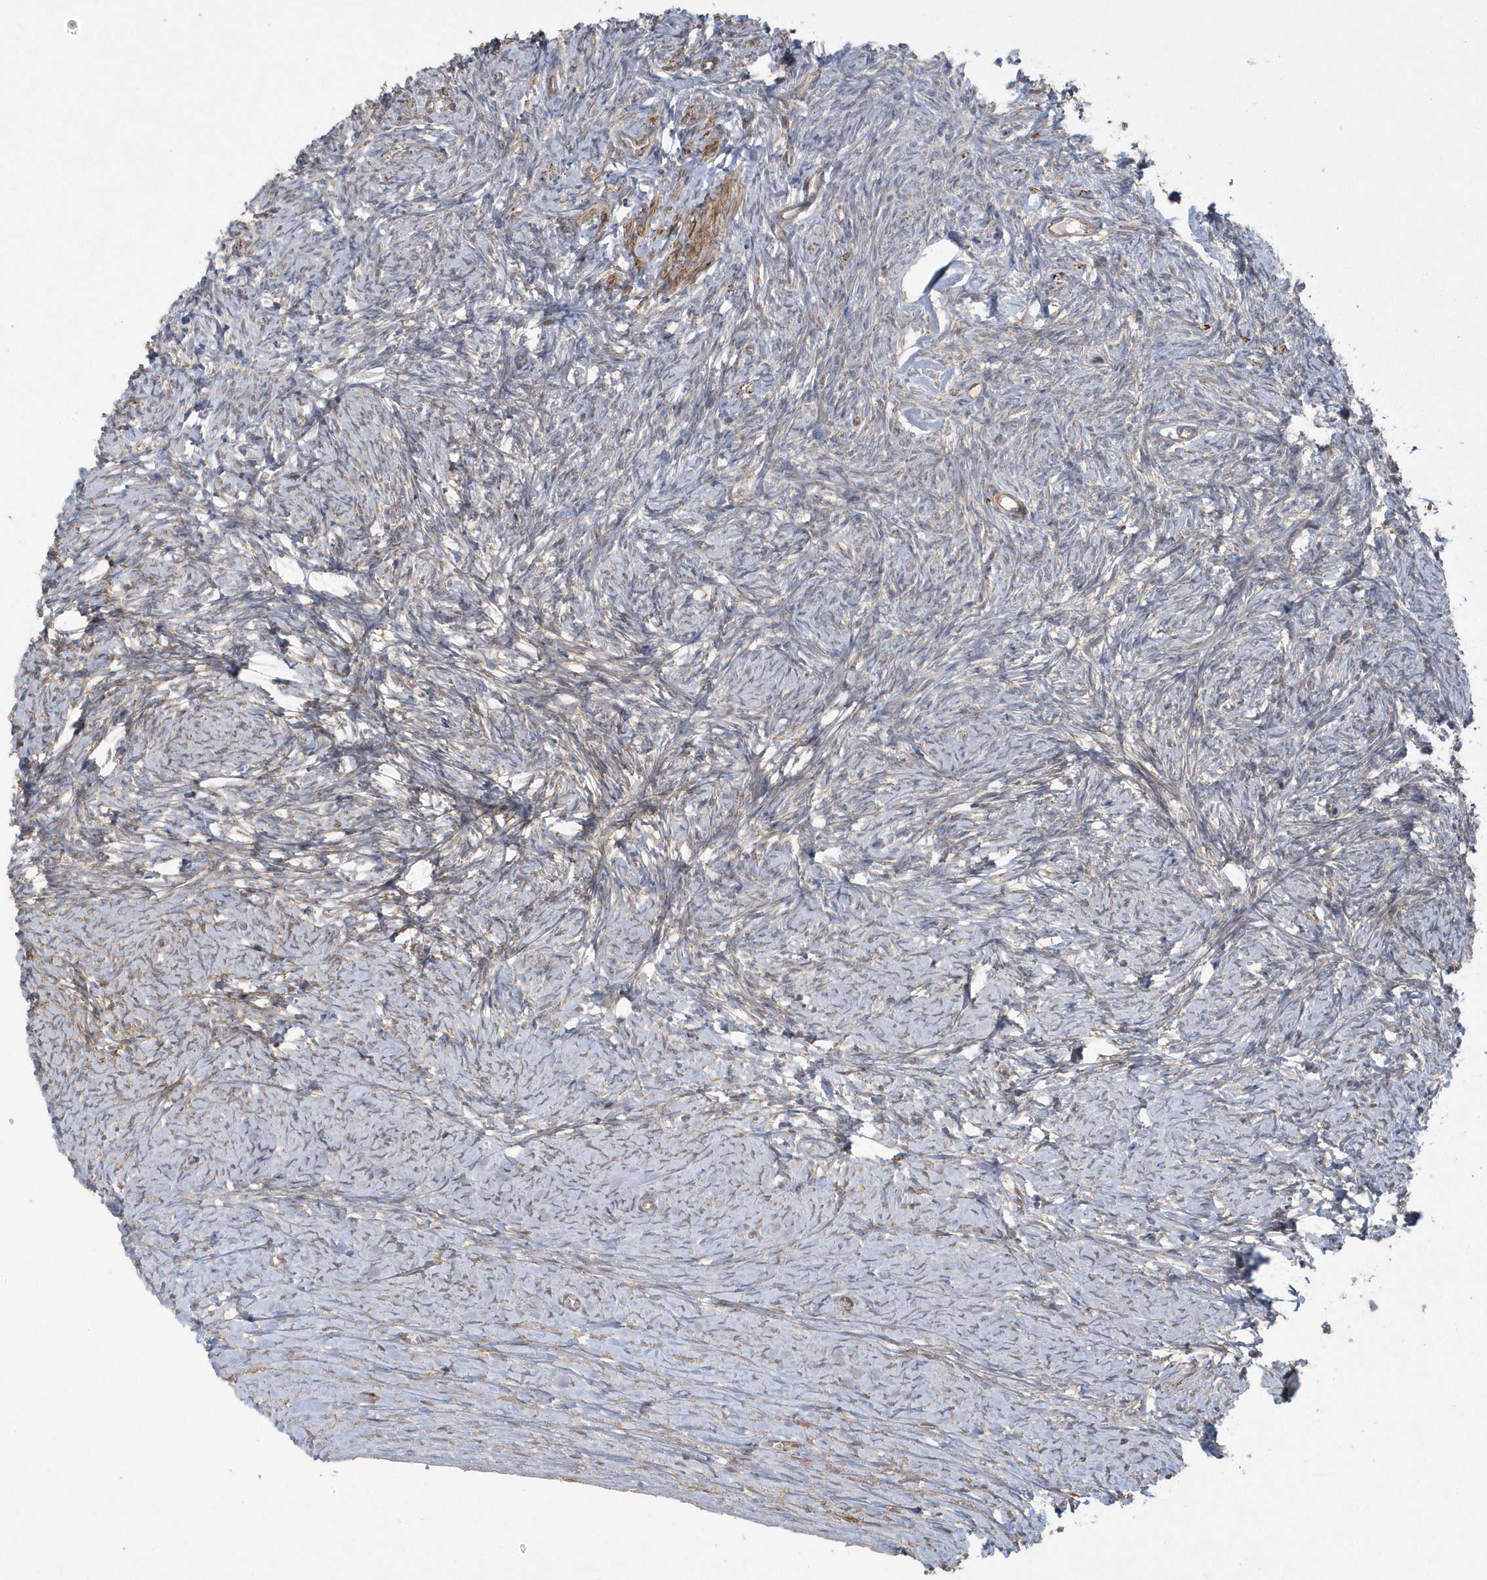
{"staining": {"intensity": "moderate", "quantity": "25%-75%", "location": "cytoplasmic/membranous"}, "tissue": "ovary", "cell_type": "Ovarian stroma cells", "image_type": "normal", "snomed": [{"axis": "morphology", "description": "Normal tissue, NOS"}, {"axis": "morphology", "description": "Developmental malformation"}, {"axis": "topography", "description": "Ovary"}], "caption": "Protein staining demonstrates moderate cytoplasmic/membranous staining in approximately 25%-75% of ovarian stroma cells in benign ovary.", "gene": "ARMC8", "patient": {"sex": "female", "age": 39}}